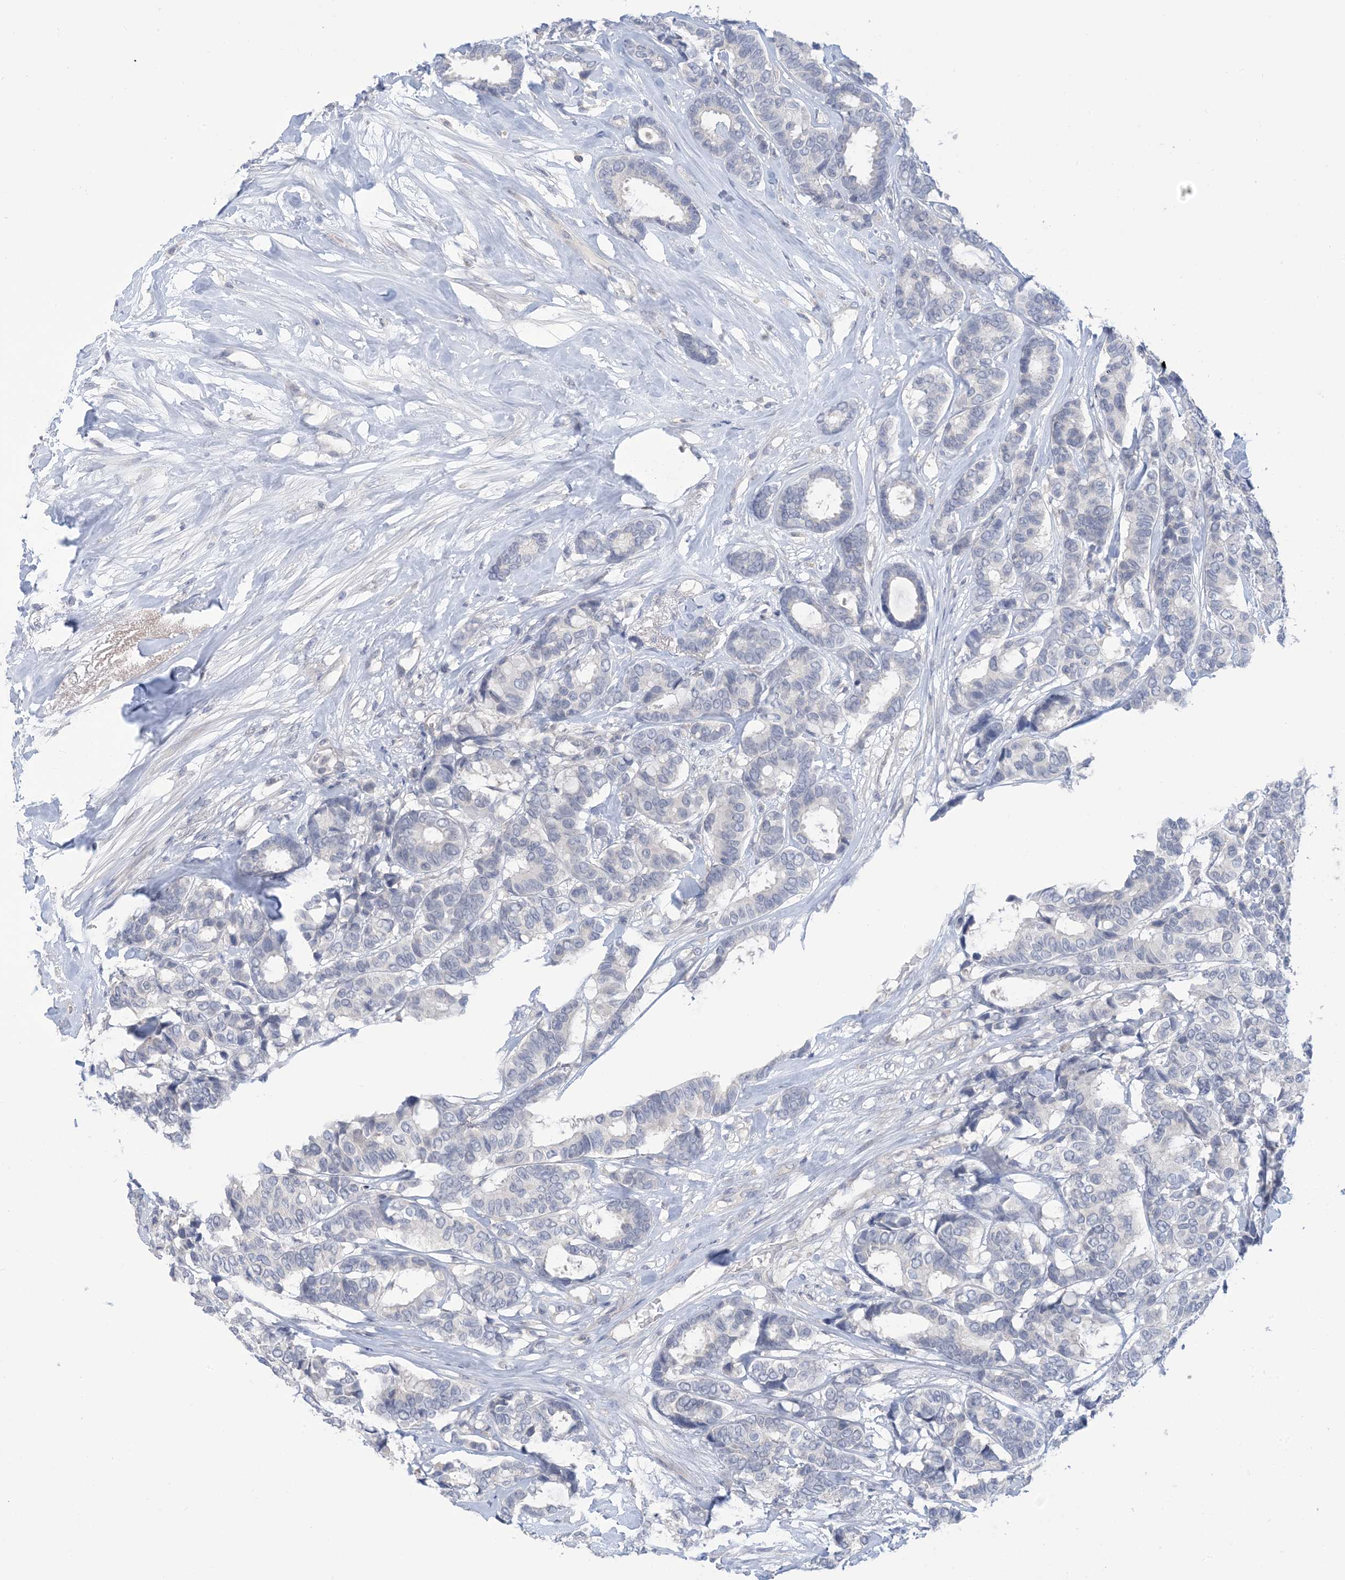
{"staining": {"intensity": "negative", "quantity": "none", "location": "none"}, "tissue": "breast cancer", "cell_type": "Tumor cells", "image_type": "cancer", "snomed": [{"axis": "morphology", "description": "Duct carcinoma"}, {"axis": "topography", "description": "Breast"}], "caption": "This micrograph is of breast cancer (invasive ductal carcinoma) stained with IHC to label a protein in brown with the nuclei are counter-stained blue. There is no positivity in tumor cells. Nuclei are stained in blue.", "gene": "TTYH1", "patient": {"sex": "female", "age": 87}}